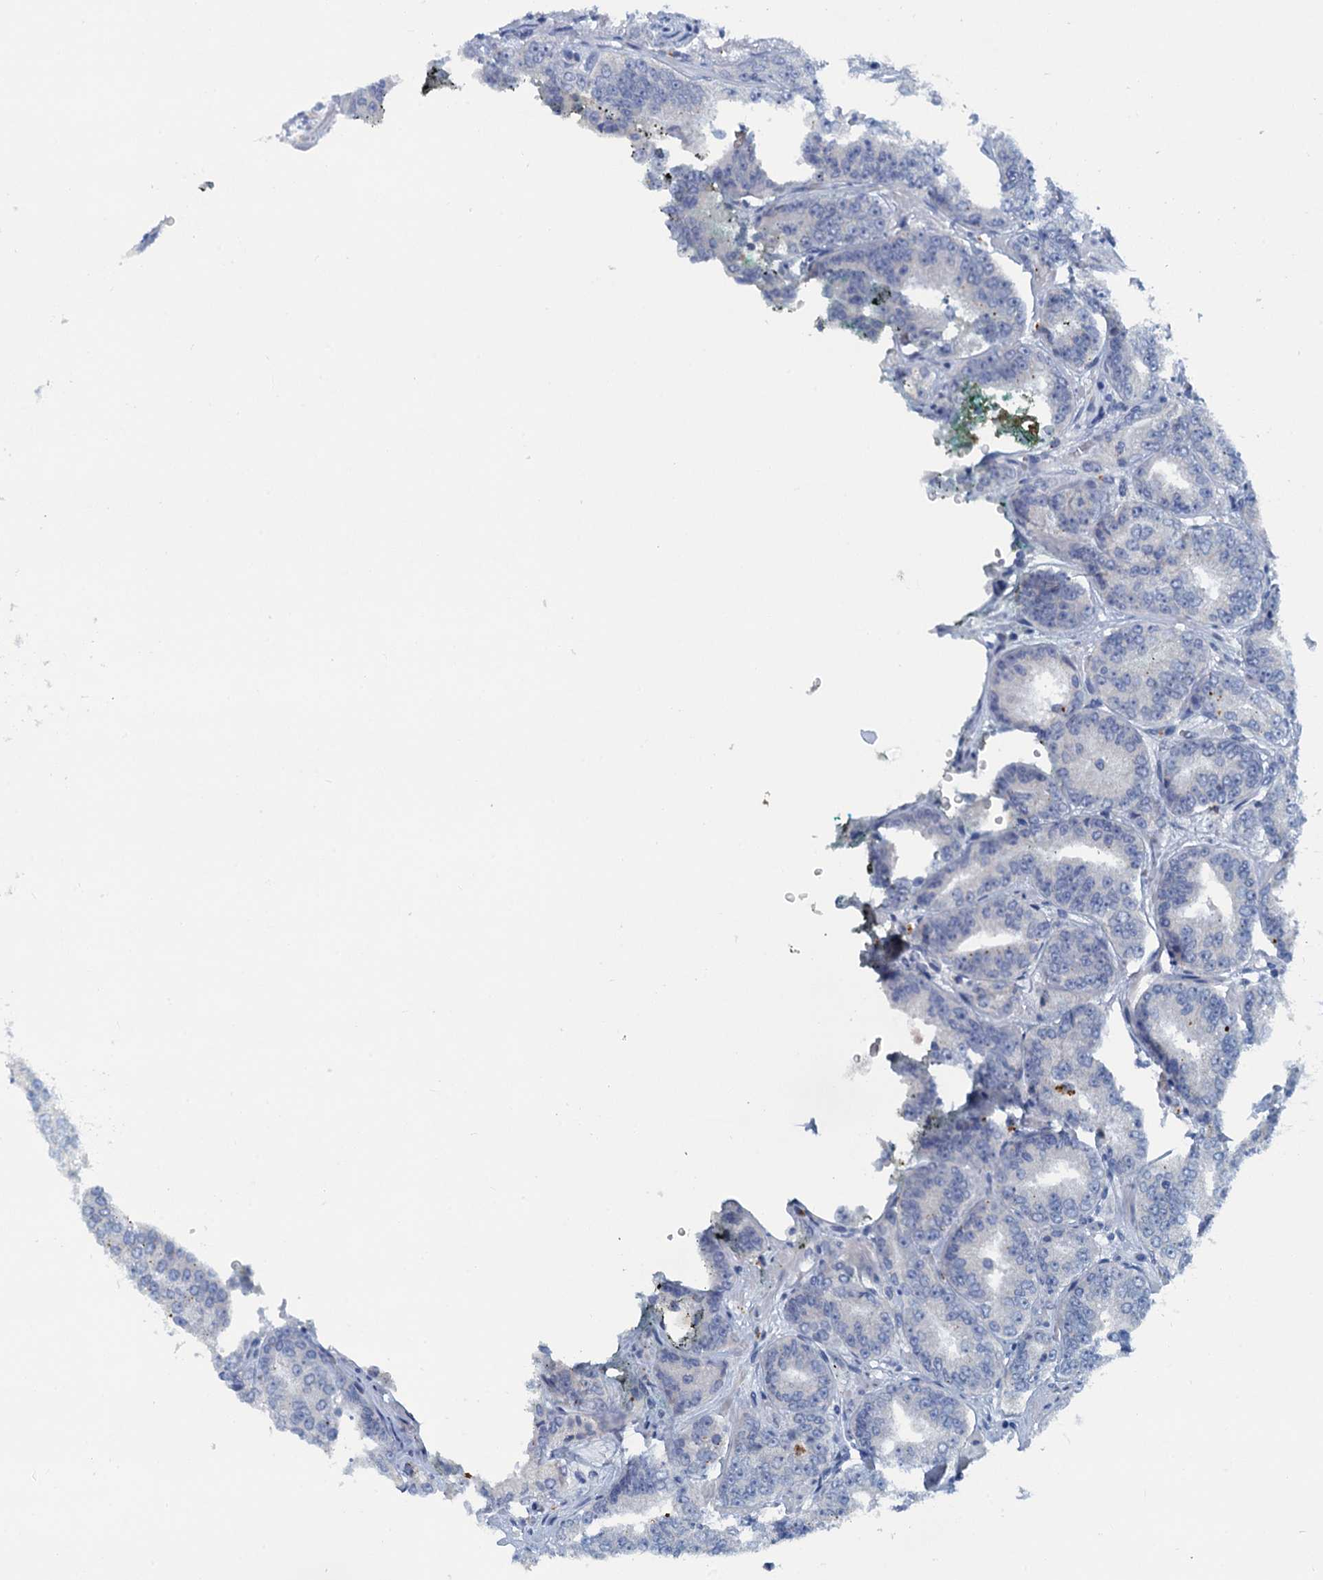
{"staining": {"intensity": "negative", "quantity": "none", "location": "none"}, "tissue": "prostate cancer", "cell_type": "Tumor cells", "image_type": "cancer", "snomed": [{"axis": "morphology", "description": "Adenocarcinoma, High grade"}, {"axis": "topography", "description": "Prostate"}], "caption": "DAB immunohistochemical staining of adenocarcinoma (high-grade) (prostate) demonstrates no significant expression in tumor cells.", "gene": "MYADML2", "patient": {"sex": "male", "age": 71}}